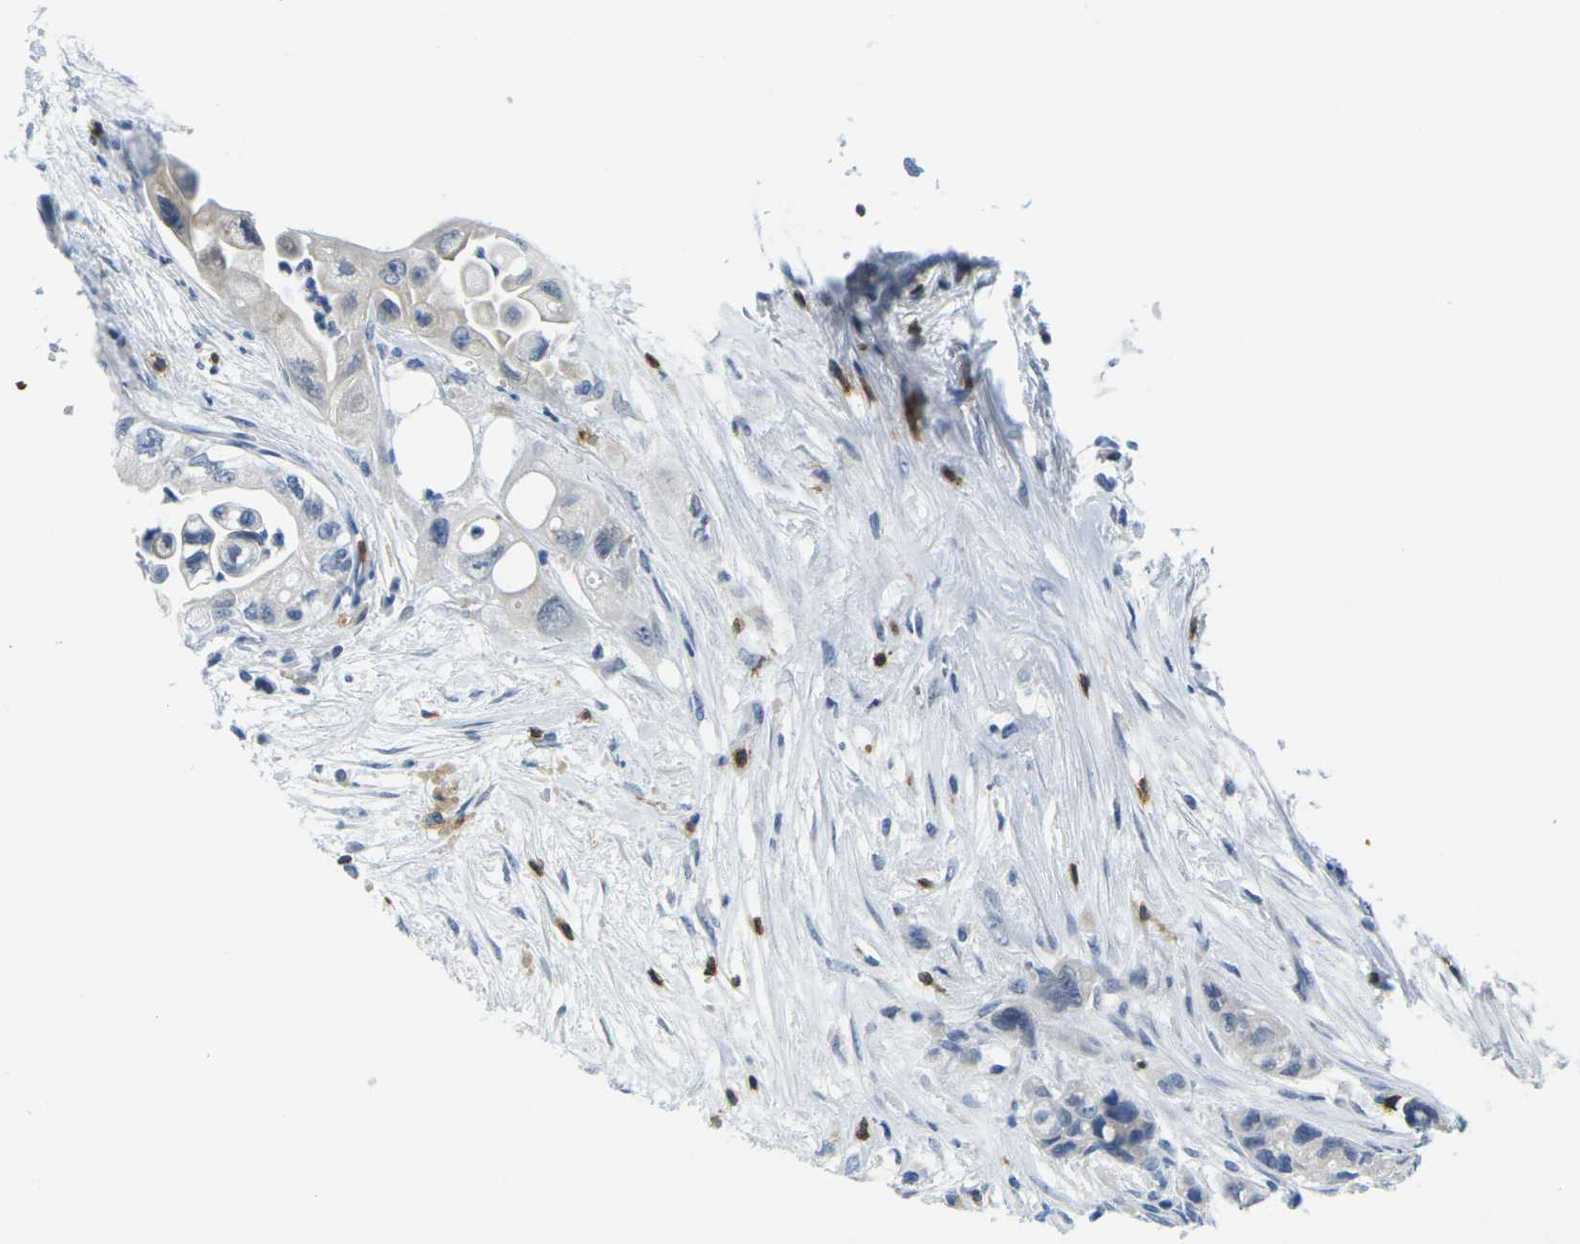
{"staining": {"intensity": "negative", "quantity": "none", "location": "none"}, "tissue": "pancreatic cancer", "cell_type": "Tumor cells", "image_type": "cancer", "snomed": [{"axis": "morphology", "description": "Normal tissue, NOS"}, {"axis": "topography", "description": "Pancreas"}], "caption": "Pancreatic cancer was stained to show a protein in brown. There is no significant expression in tumor cells.", "gene": "CD3D", "patient": {"sex": "male", "age": 42}}